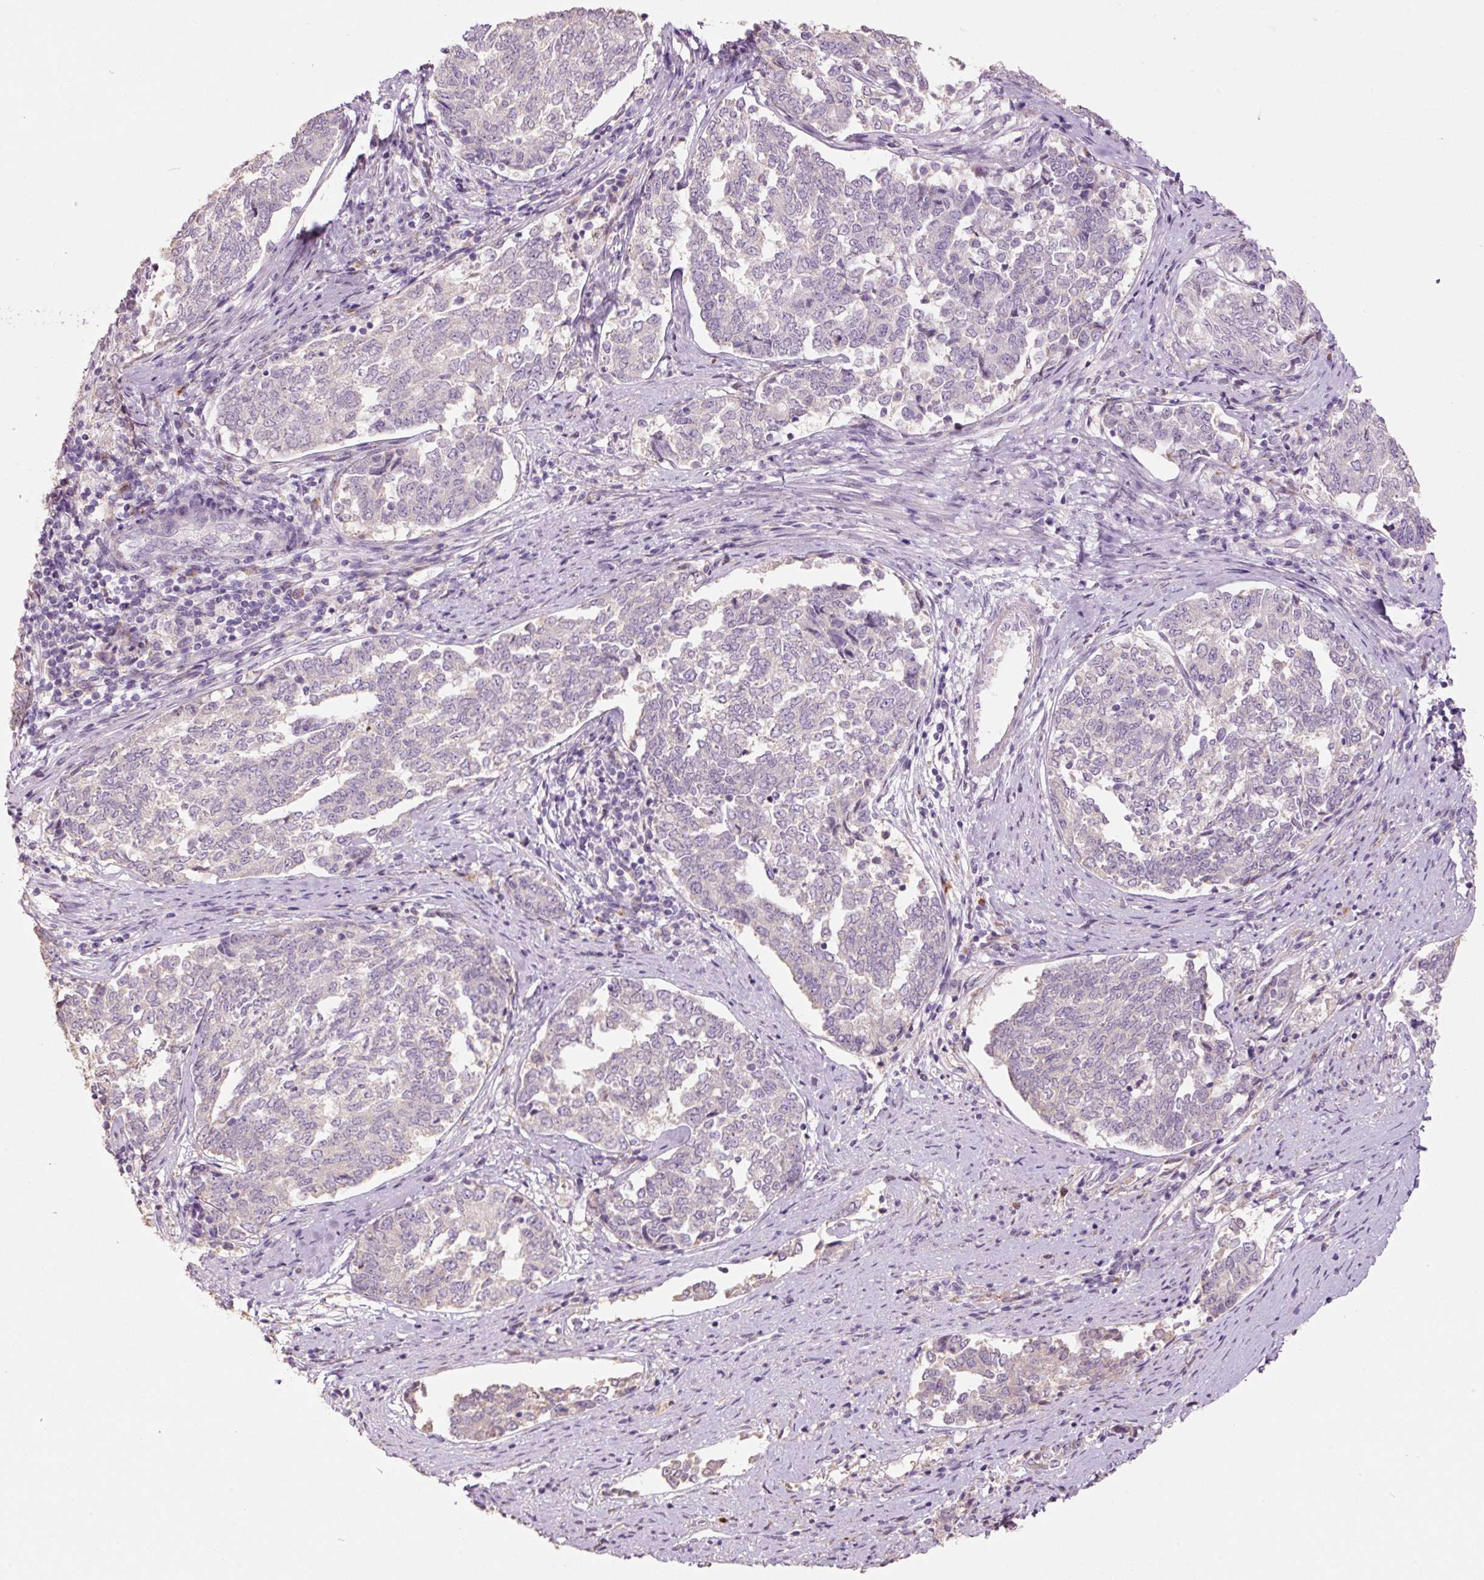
{"staining": {"intensity": "negative", "quantity": "none", "location": "none"}, "tissue": "endometrial cancer", "cell_type": "Tumor cells", "image_type": "cancer", "snomed": [{"axis": "morphology", "description": "Adenocarcinoma, NOS"}, {"axis": "topography", "description": "Endometrium"}], "caption": "The immunohistochemistry image has no significant expression in tumor cells of endometrial adenocarcinoma tissue.", "gene": "HAX1", "patient": {"sex": "female", "age": 80}}